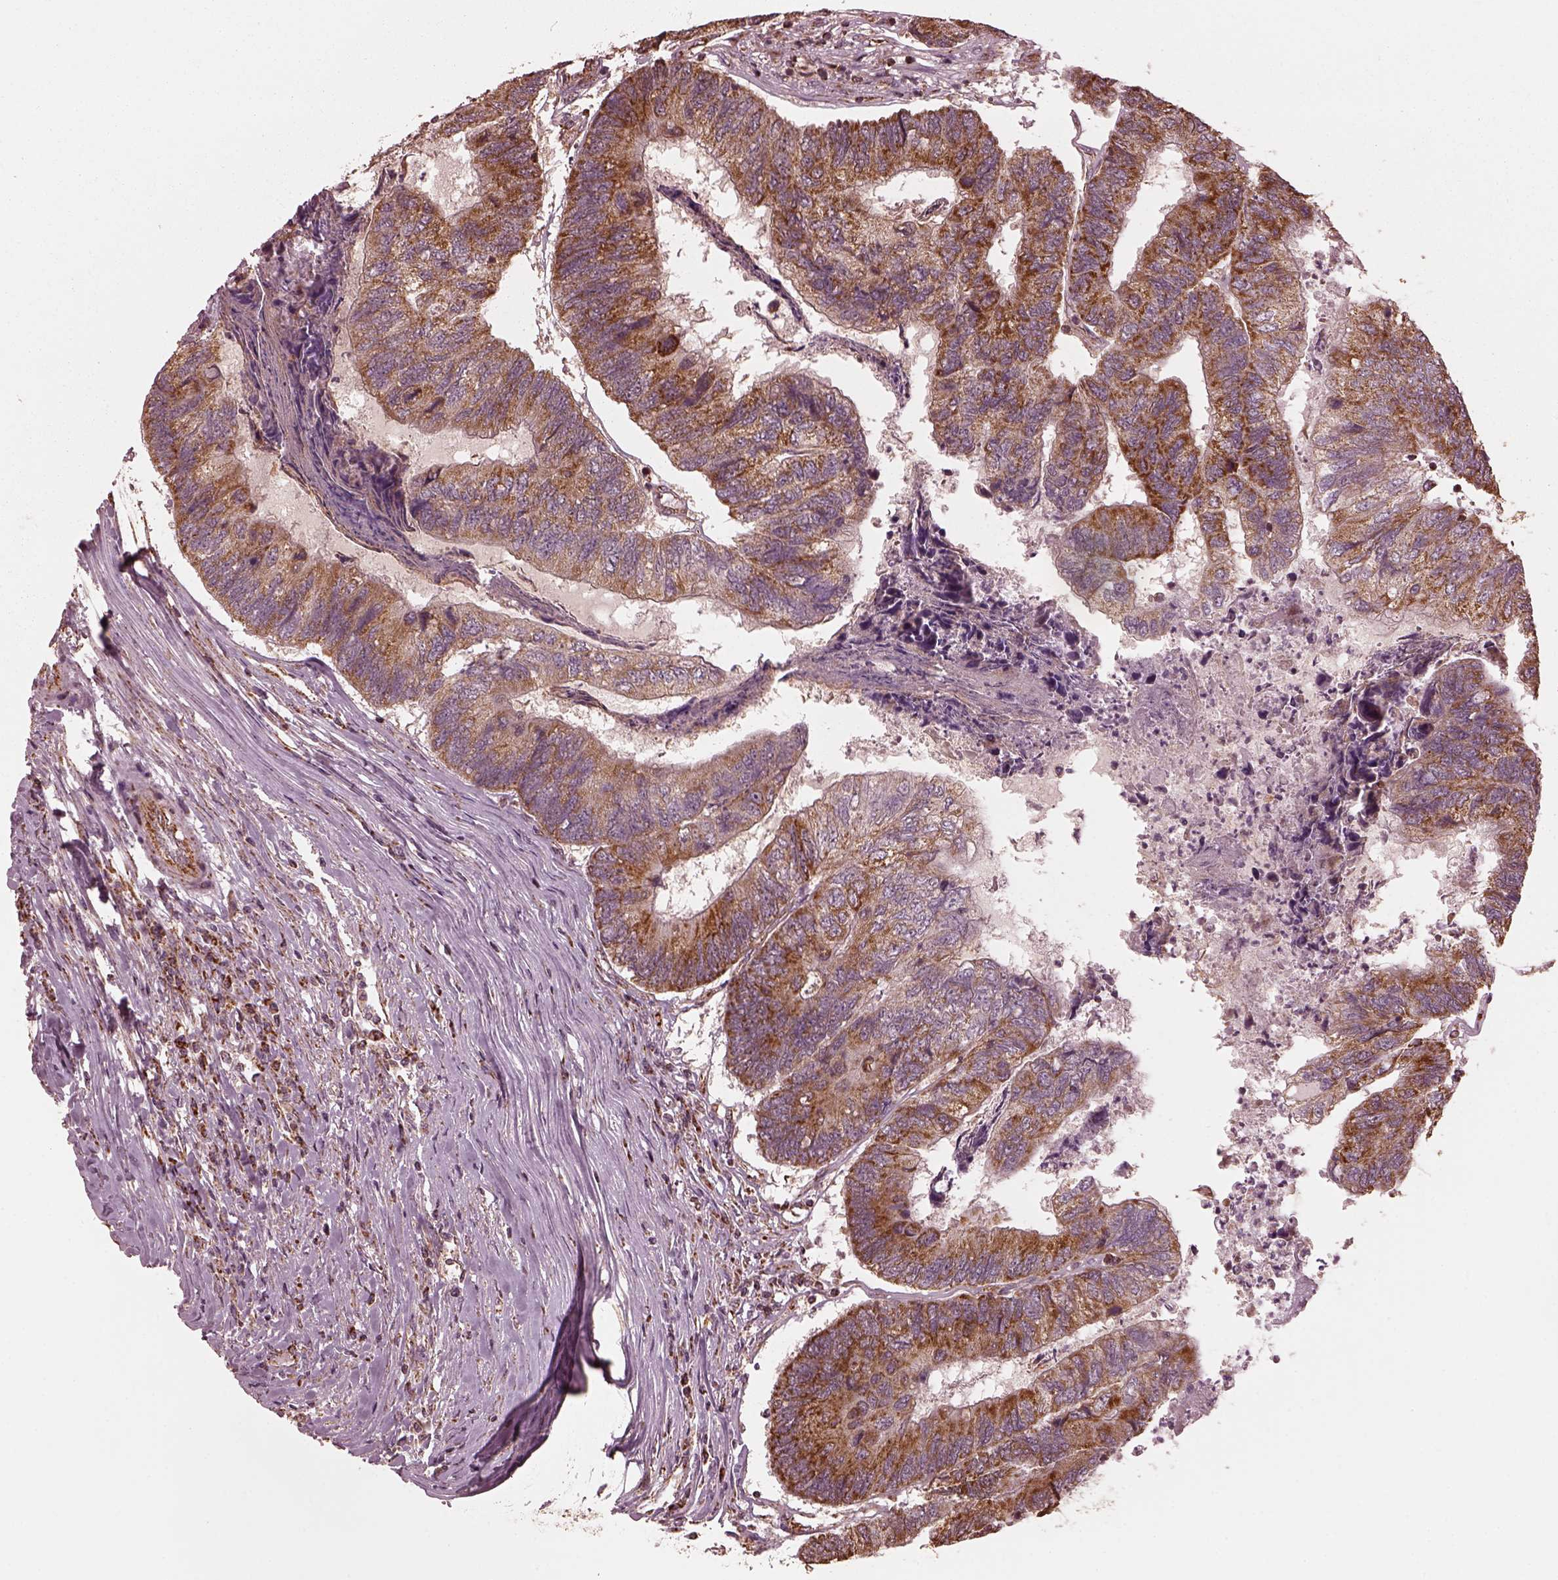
{"staining": {"intensity": "moderate", "quantity": "25%-75%", "location": "cytoplasmic/membranous"}, "tissue": "colorectal cancer", "cell_type": "Tumor cells", "image_type": "cancer", "snomed": [{"axis": "morphology", "description": "Adenocarcinoma, NOS"}, {"axis": "topography", "description": "Colon"}], "caption": "Immunohistochemistry (IHC) of human adenocarcinoma (colorectal) shows medium levels of moderate cytoplasmic/membranous staining in approximately 25%-75% of tumor cells. (IHC, brightfield microscopy, high magnification).", "gene": "NDUFB10", "patient": {"sex": "female", "age": 67}}